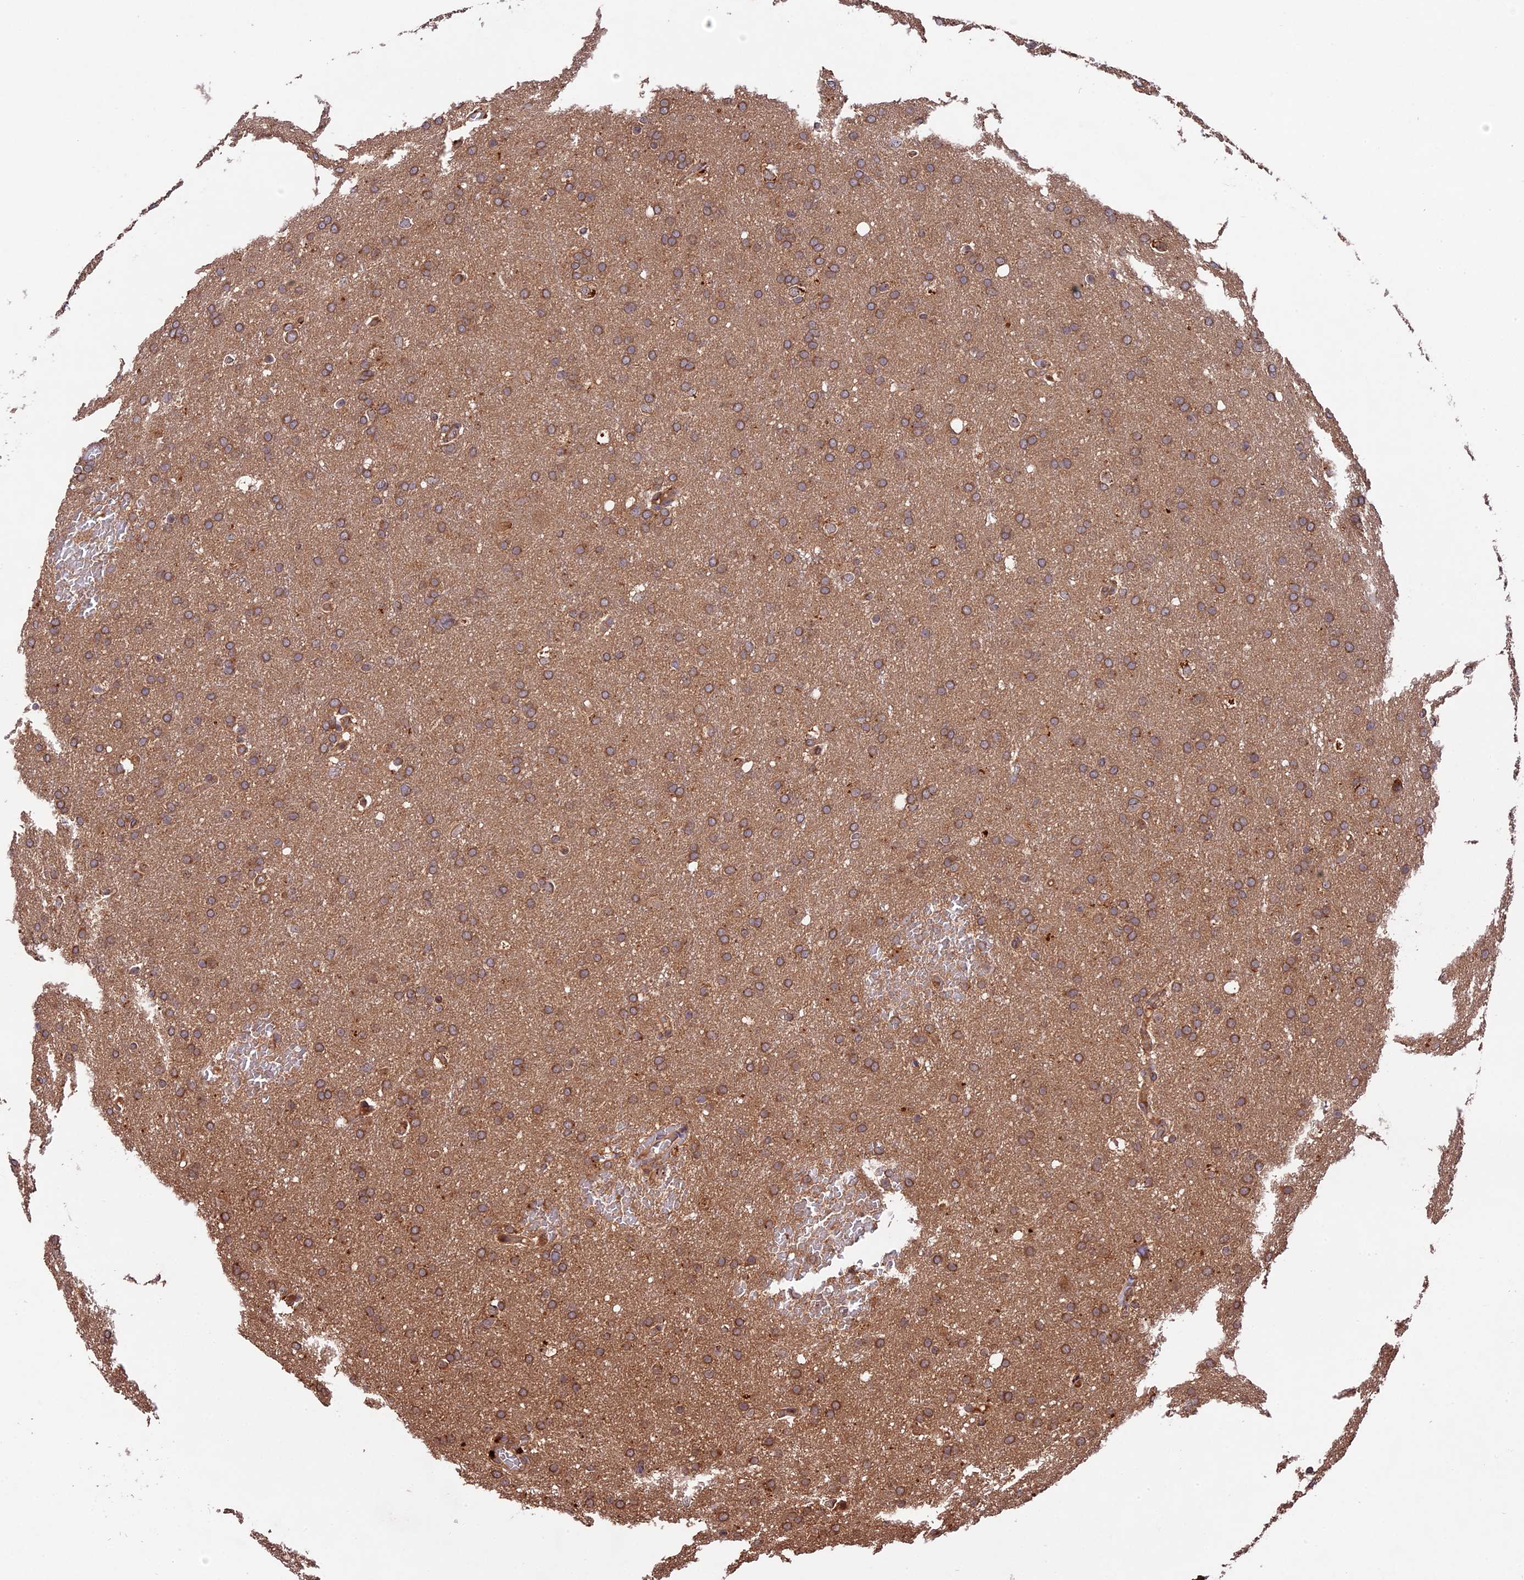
{"staining": {"intensity": "moderate", "quantity": ">75%", "location": "cytoplasmic/membranous"}, "tissue": "glioma", "cell_type": "Tumor cells", "image_type": "cancer", "snomed": [{"axis": "morphology", "description": "Glioma, malignant, High grade"}, {"axis": "topography", "description": "Cerebral cortex"}], "caption": "Human malignant high-grade glioma stained with a brown dye exhibits moderate cytoplasmic/membranous positive staining in about >75% of tumor cells.", "gene": "CHAC1", "patient": {"sex": "female", "age": 36}}